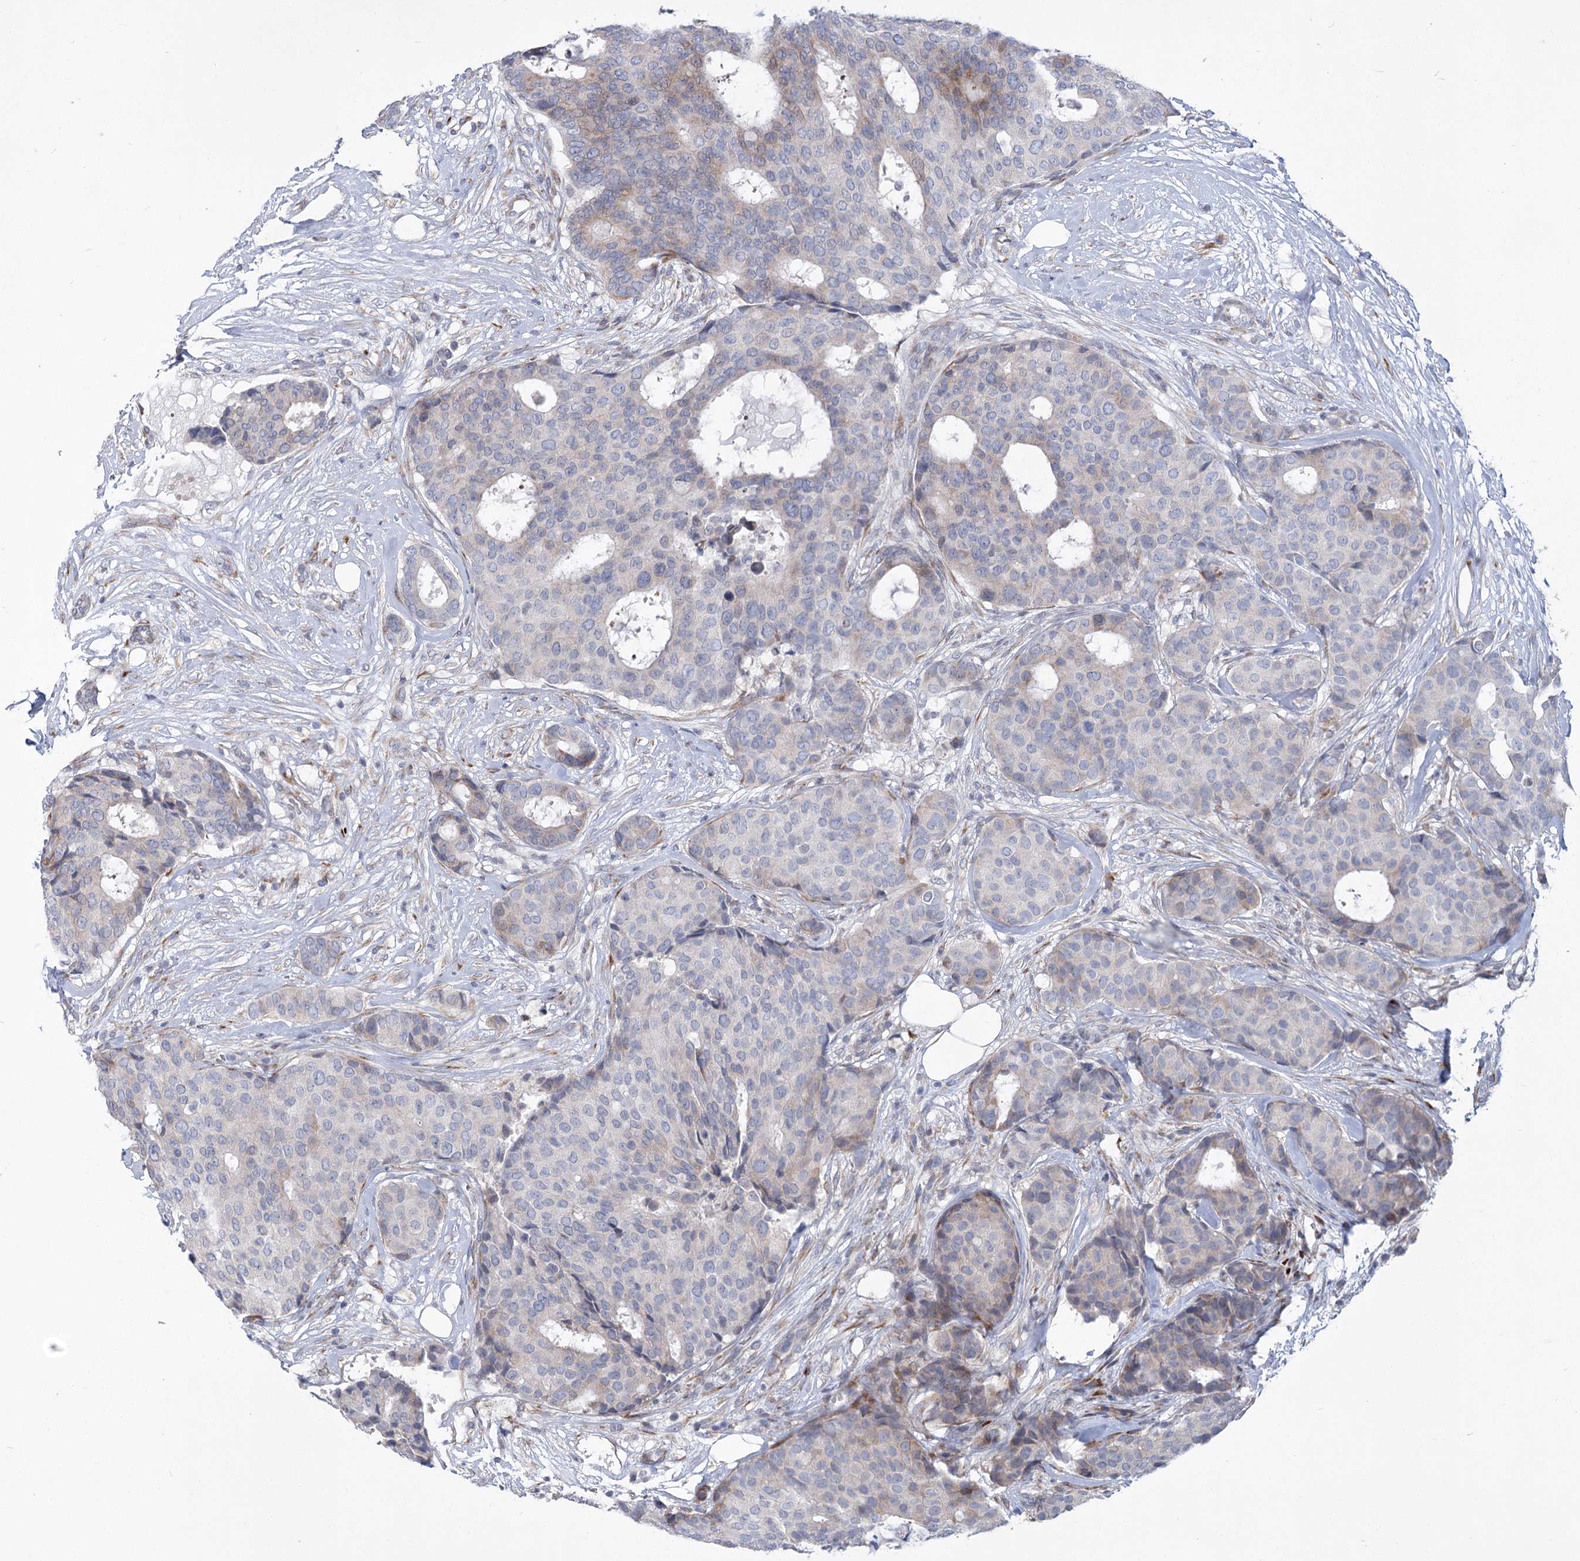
{"staining": {"intensity": "weak", "quantity": "<25%", "location": "cytoplasmic/membranous"}, "tissue": "breast cancer", "cell_type": "Tumor cells", "image_type": "cancer", "snomed": [{"axis": "morphology", "description": "Duct carcinoma"}, {"axis": "topography", "description": "Breast"}], "caption": "An immunohistochemistry image of breast invasive ductal carcinoma is shown. There is no staining in tumor cells of breast invasive ductal carcinoma.", "gene": "GCNT4", "patient": {"sex": "female", "age": 75}}